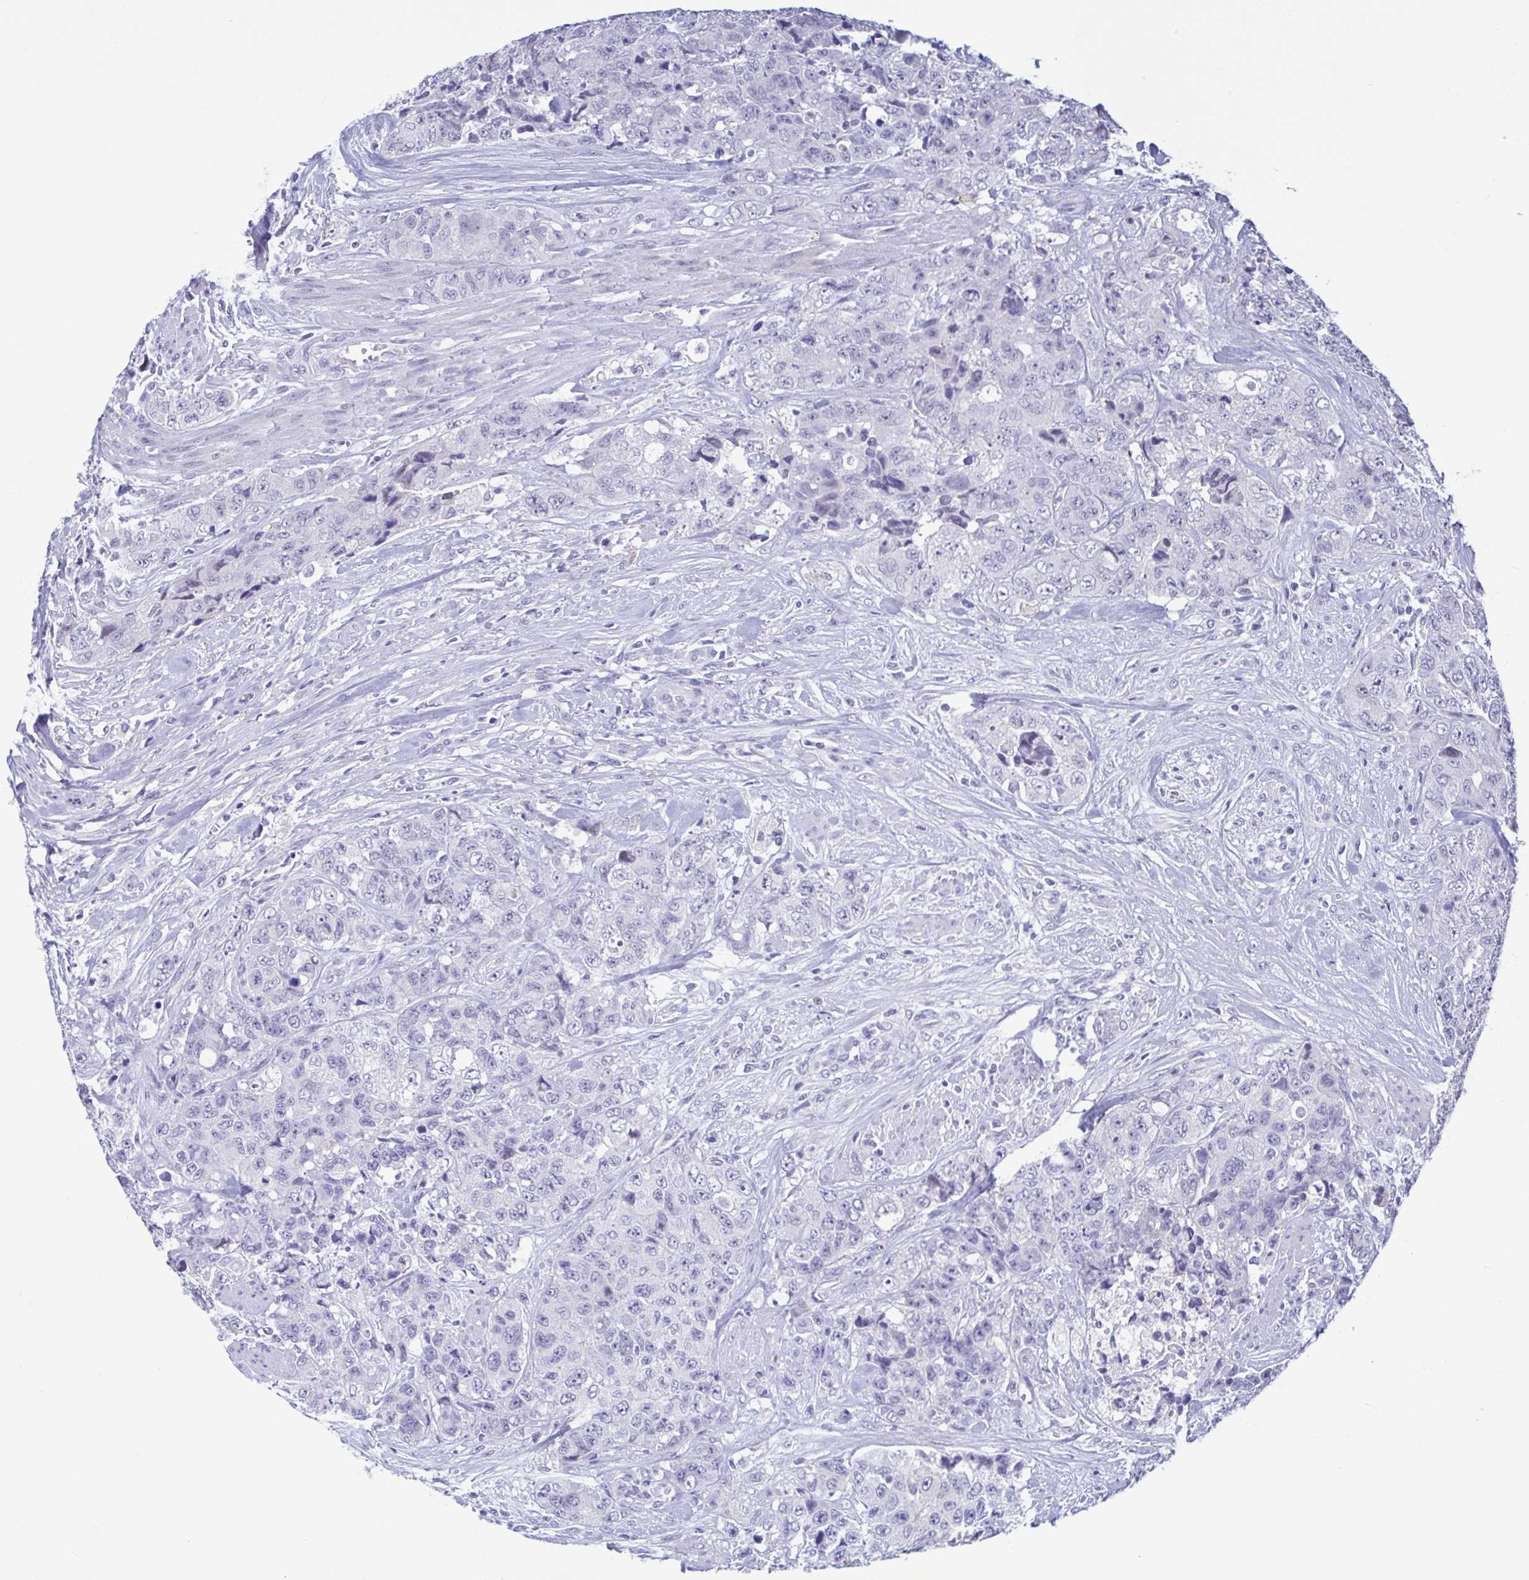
{"staining": {"intensity": "negative", "quantity": "none", "location": "none"}, "tissue": "urothelial cancer", "cell_type": "Tumor cells", "image_type": "cancer", "snomed": [{"axis": "morphology", "description": "Urothelial carcinoma, High grade"}, {"axis": "topography", "description": "Urinary bladder"}], "caption": "Immunohistochemistry micrograph of neoplastic tissue: urothelial cancer stained with DAB demonstrates no significant protein positivity in tumor cells. Nuclei are stained in blue.", "gene": "PERM1", "patient": {"sex": "female", "age": 78}}